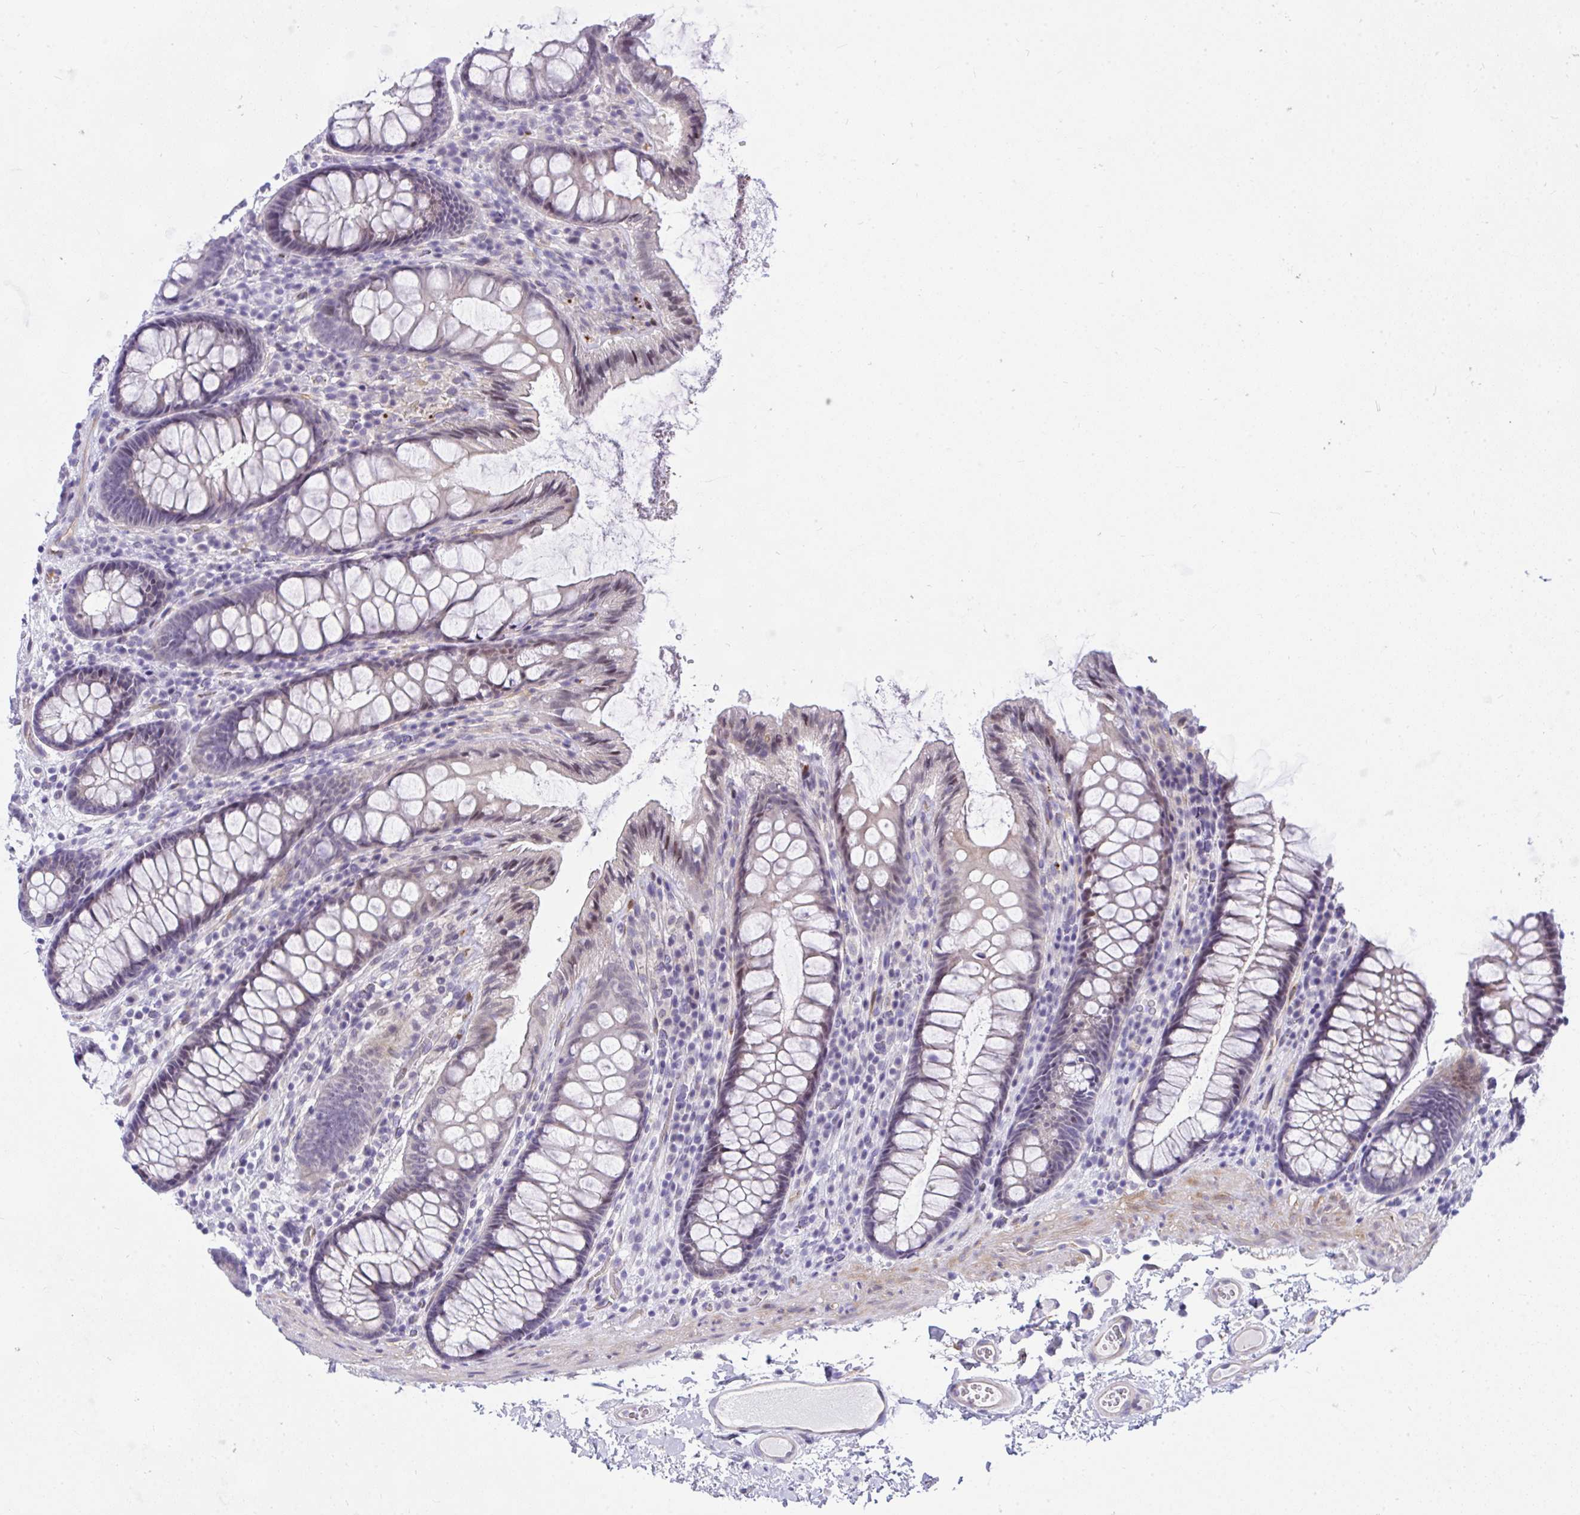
{"staining": {"intensity": "weak", "quantity": "<25%", "location": "cytoplasmic/membranous"}, "tissue": "colon", "cell_type": "Endothelial cells", "image_type": "normal", "snomed": [{"axis": "morphology", "description": "Normal tissue, NOS"}, {"axis": "topography", "description": "Colon"}], "caption": "Immunohistochemistry of unremarkable colon shows no positivity in endothelial cells.", "gene": "NFXL1", "patient": {"sex": "male", "age": 84}}